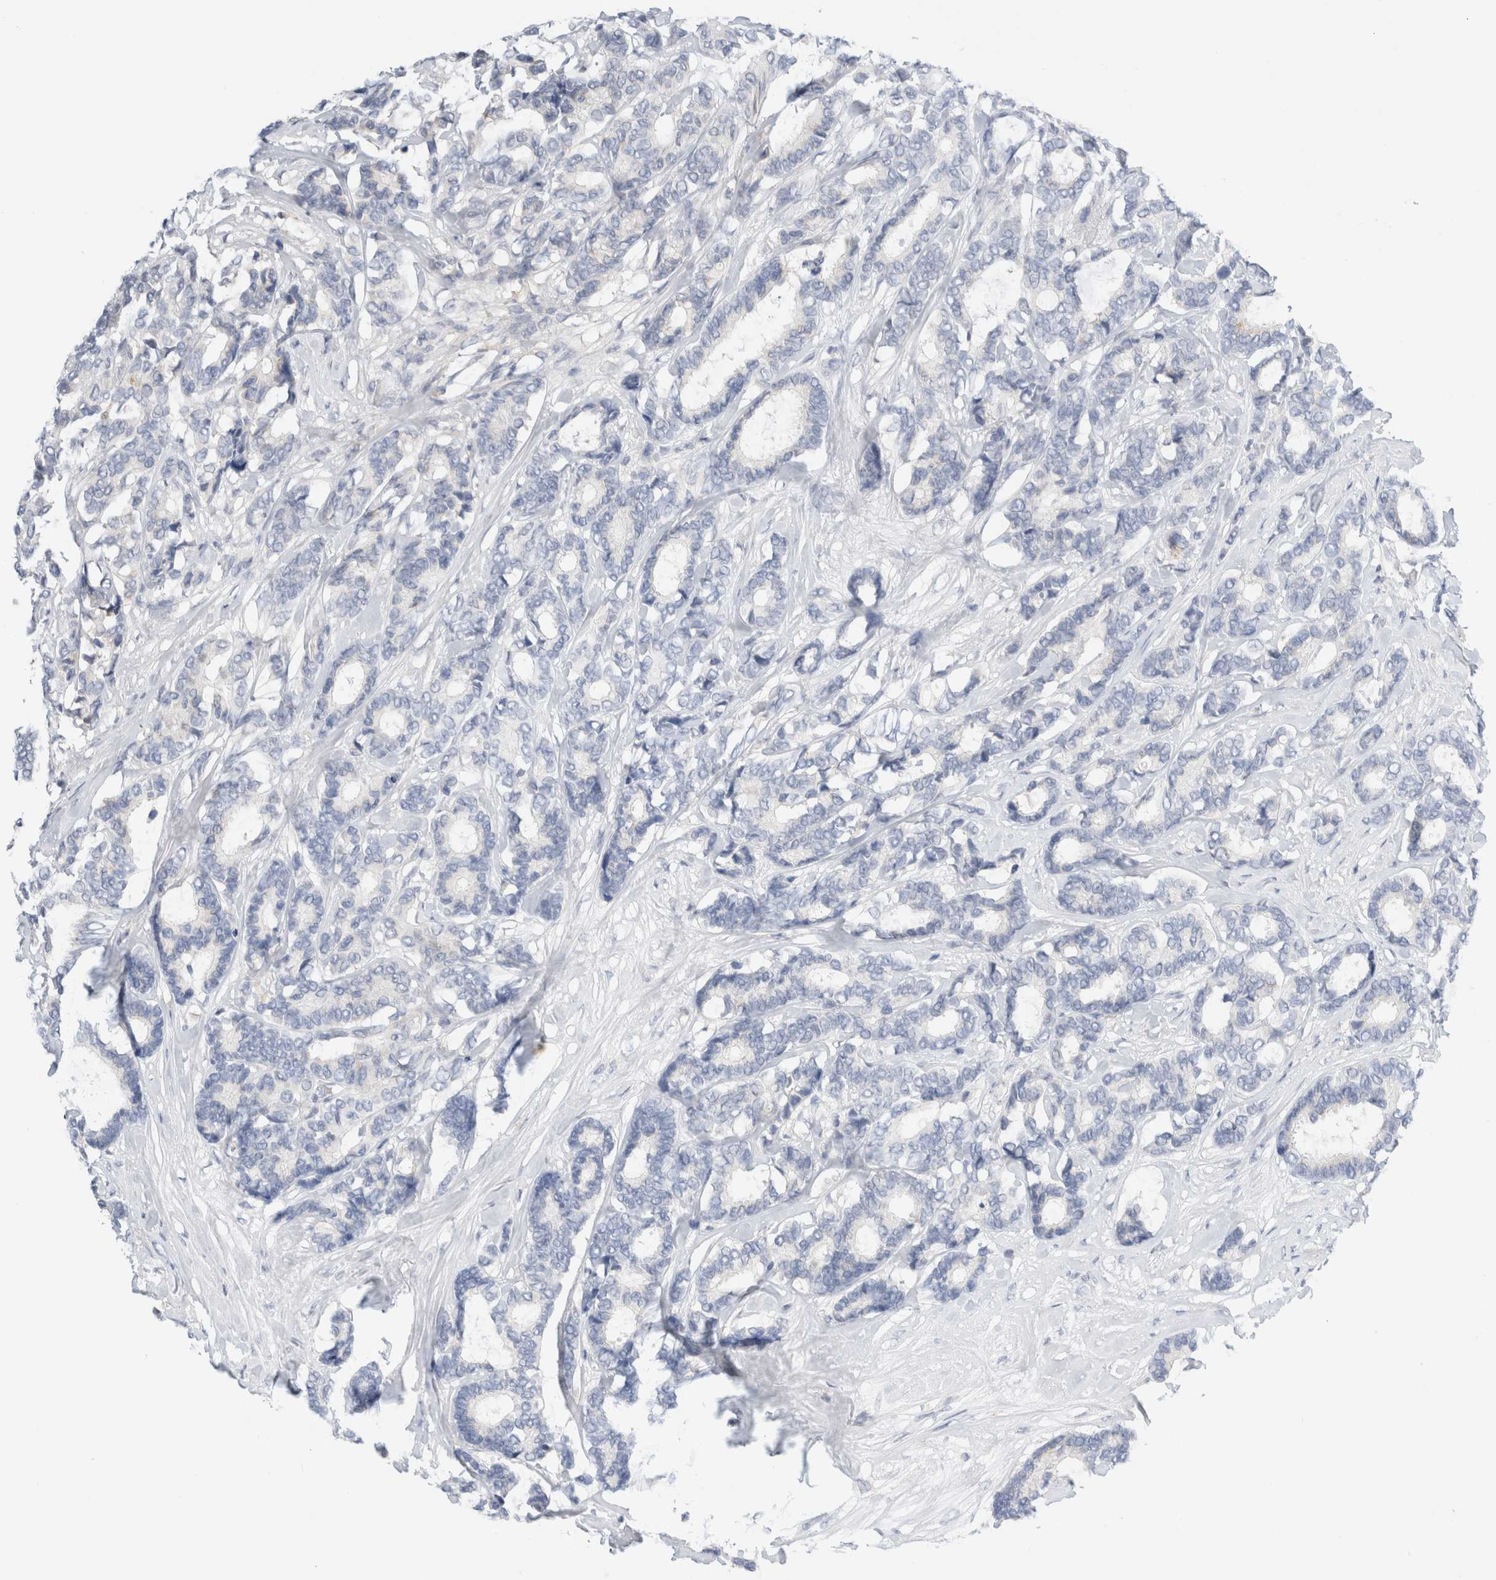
{"staining": {"intensity": "negative", "quantity": "none", "location": "none"}, "tissue": "breast cancer", "cell_type": "Tumor cells", "image_type": "cancer", "snomed": [{"axis": "morphology", "description": "Duct carcinoma"}, {"axis": "topography", "description": "Breast"}], "caption": "Immunohistochemistry (IHC) of human breast cancer (infiltrating ductal carcinoma) reveals no positivity in tumor cells.", "gene": "ADAM30", "patient": {"sex": "female", "age": 87}}